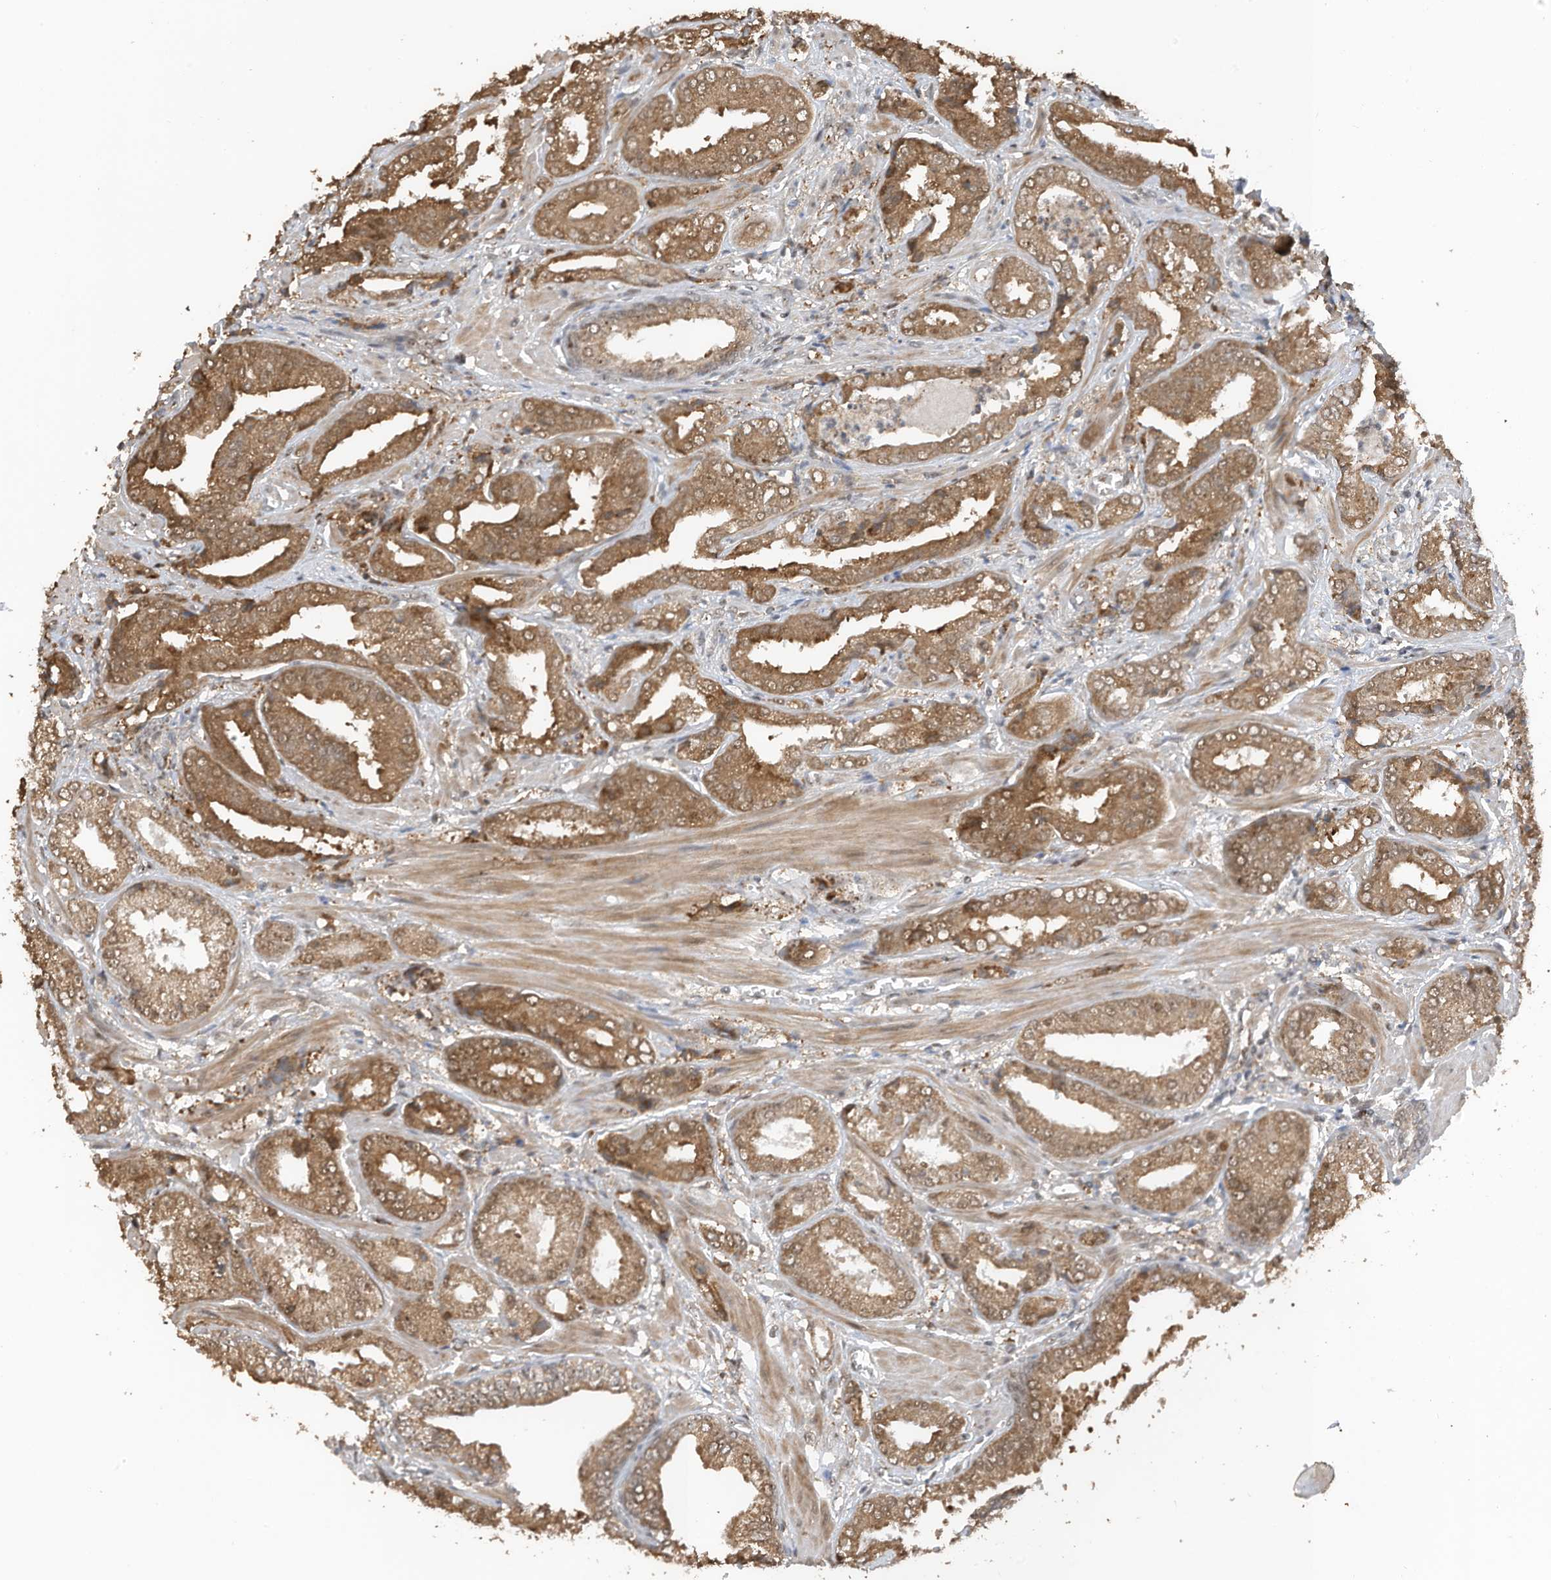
{"staining": {"intensity": "moderate", "quantity": ">75%", "location": "cytoplasmic/membranous,nuclear"}, "tissue": "prostate cancer", "cell_type": "Tumor cells", "image_type": "cancer", "snomed": [{"axis": "morphology", "description": "Adenocarcinoma, Low grade"}, {"axis": "topography", "description": "Prostate"}], "caption": "The micrograph exhibits staining of prostate cancer (low-grade adenocarcinoma), revealing moderate cytoplasmic/membranous and nuclear protein expression (brown color) within tumor cells.", "gene": "ERLEC1", "patient": {"sex": "male", "age": 67}}